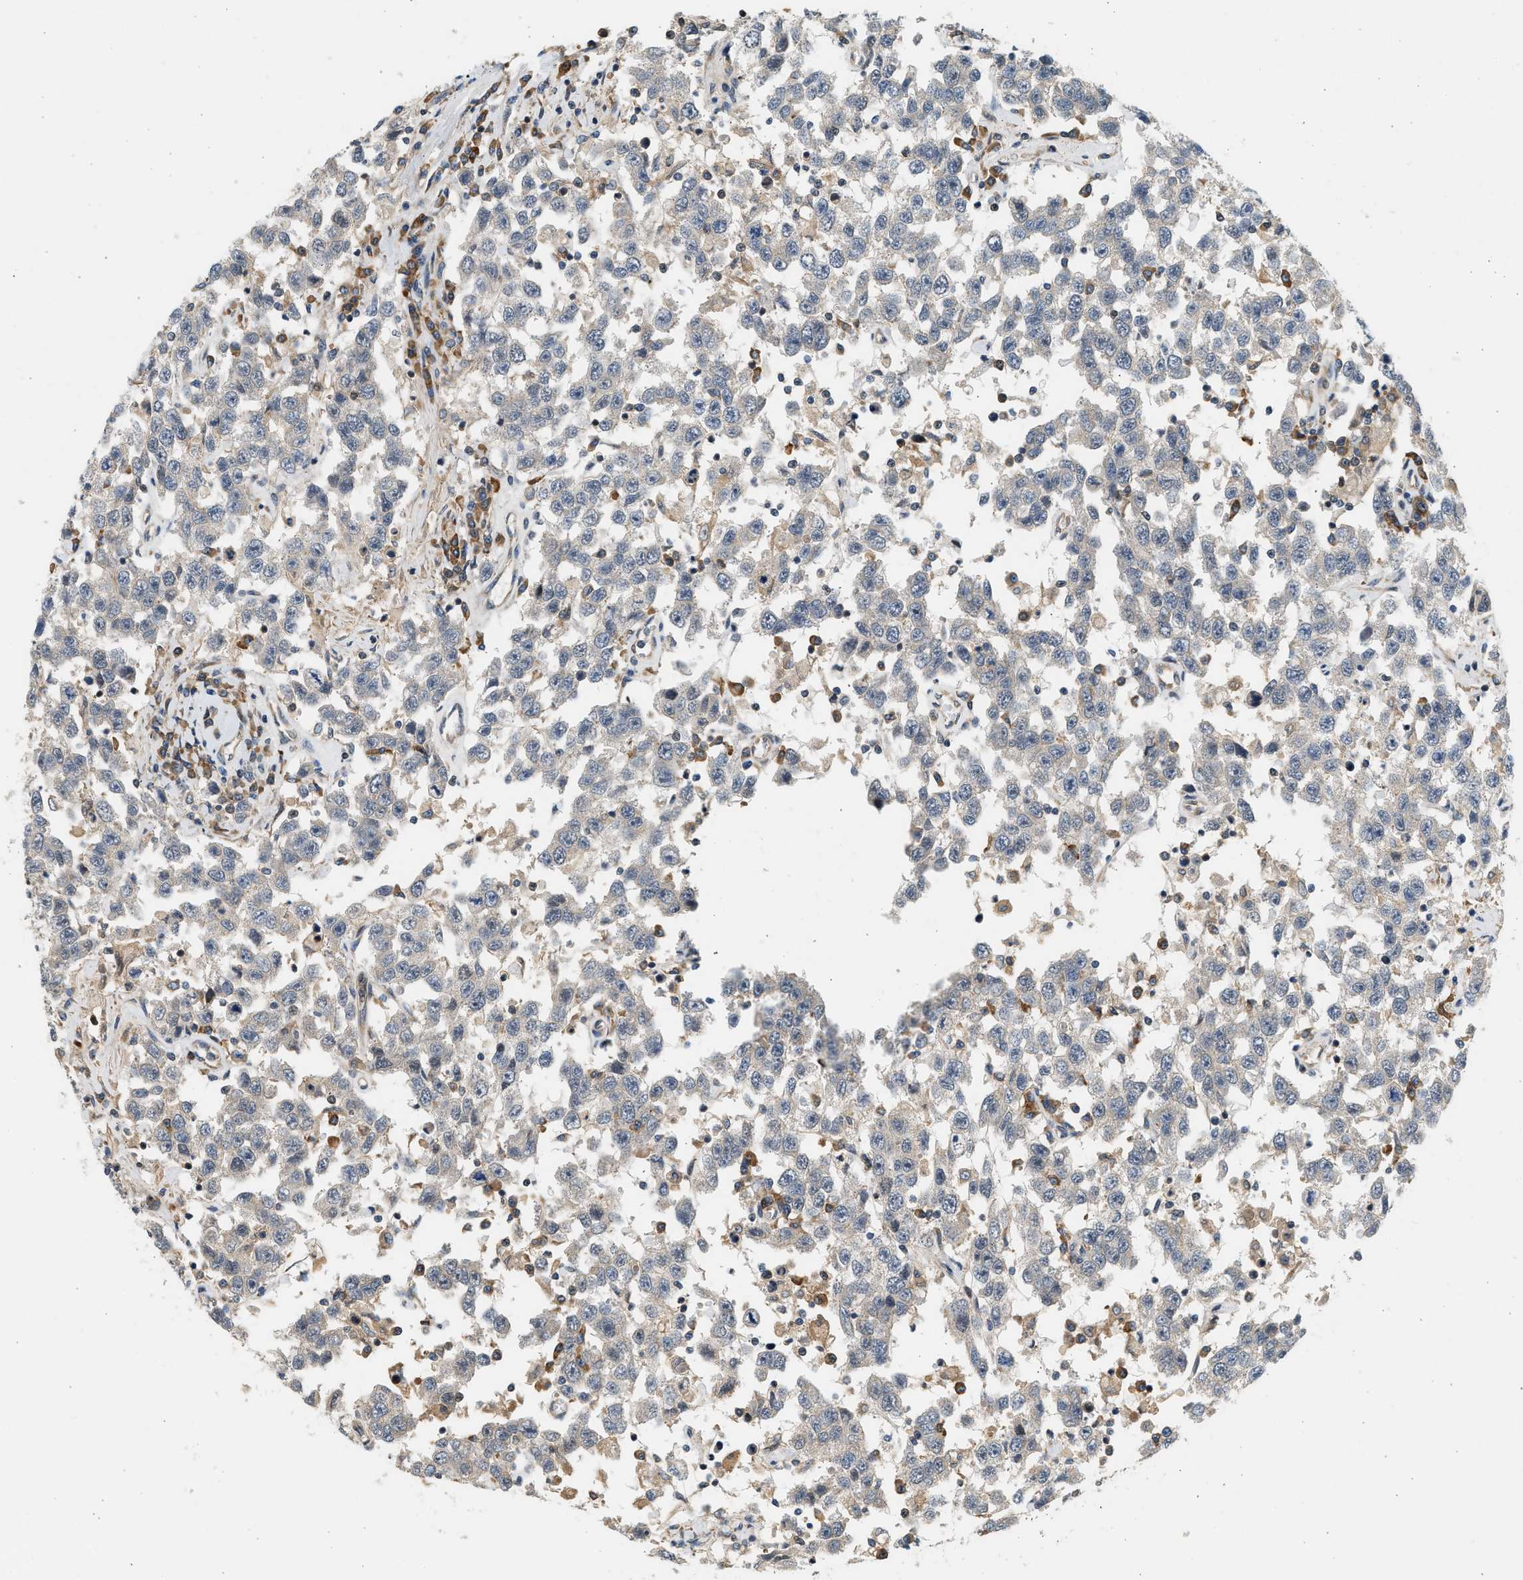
{"staining": {"intensity": "negative", "quantity": "none", "location": "none"}, "tissue": "testis cancer", "cell_type": "Tumor cells", "image_type": "cancer", "snomed": [{"axis": "morphology", "description": "Seminoma, NOS"}, {"axis": "topography", "description": "Testis"}], "caption": "An immunohistochemistry (IHC) histopathology image of seminoma (testis) is shown. There is no staining in tumor cells of seminoma (testis). (Brightfield microscopy of DAB (3,3'-diaminobenzidine) immunohistochemistry at high magnification).", "gene": "NRSN2", "patient": {"sex": "male", "age": 41}}